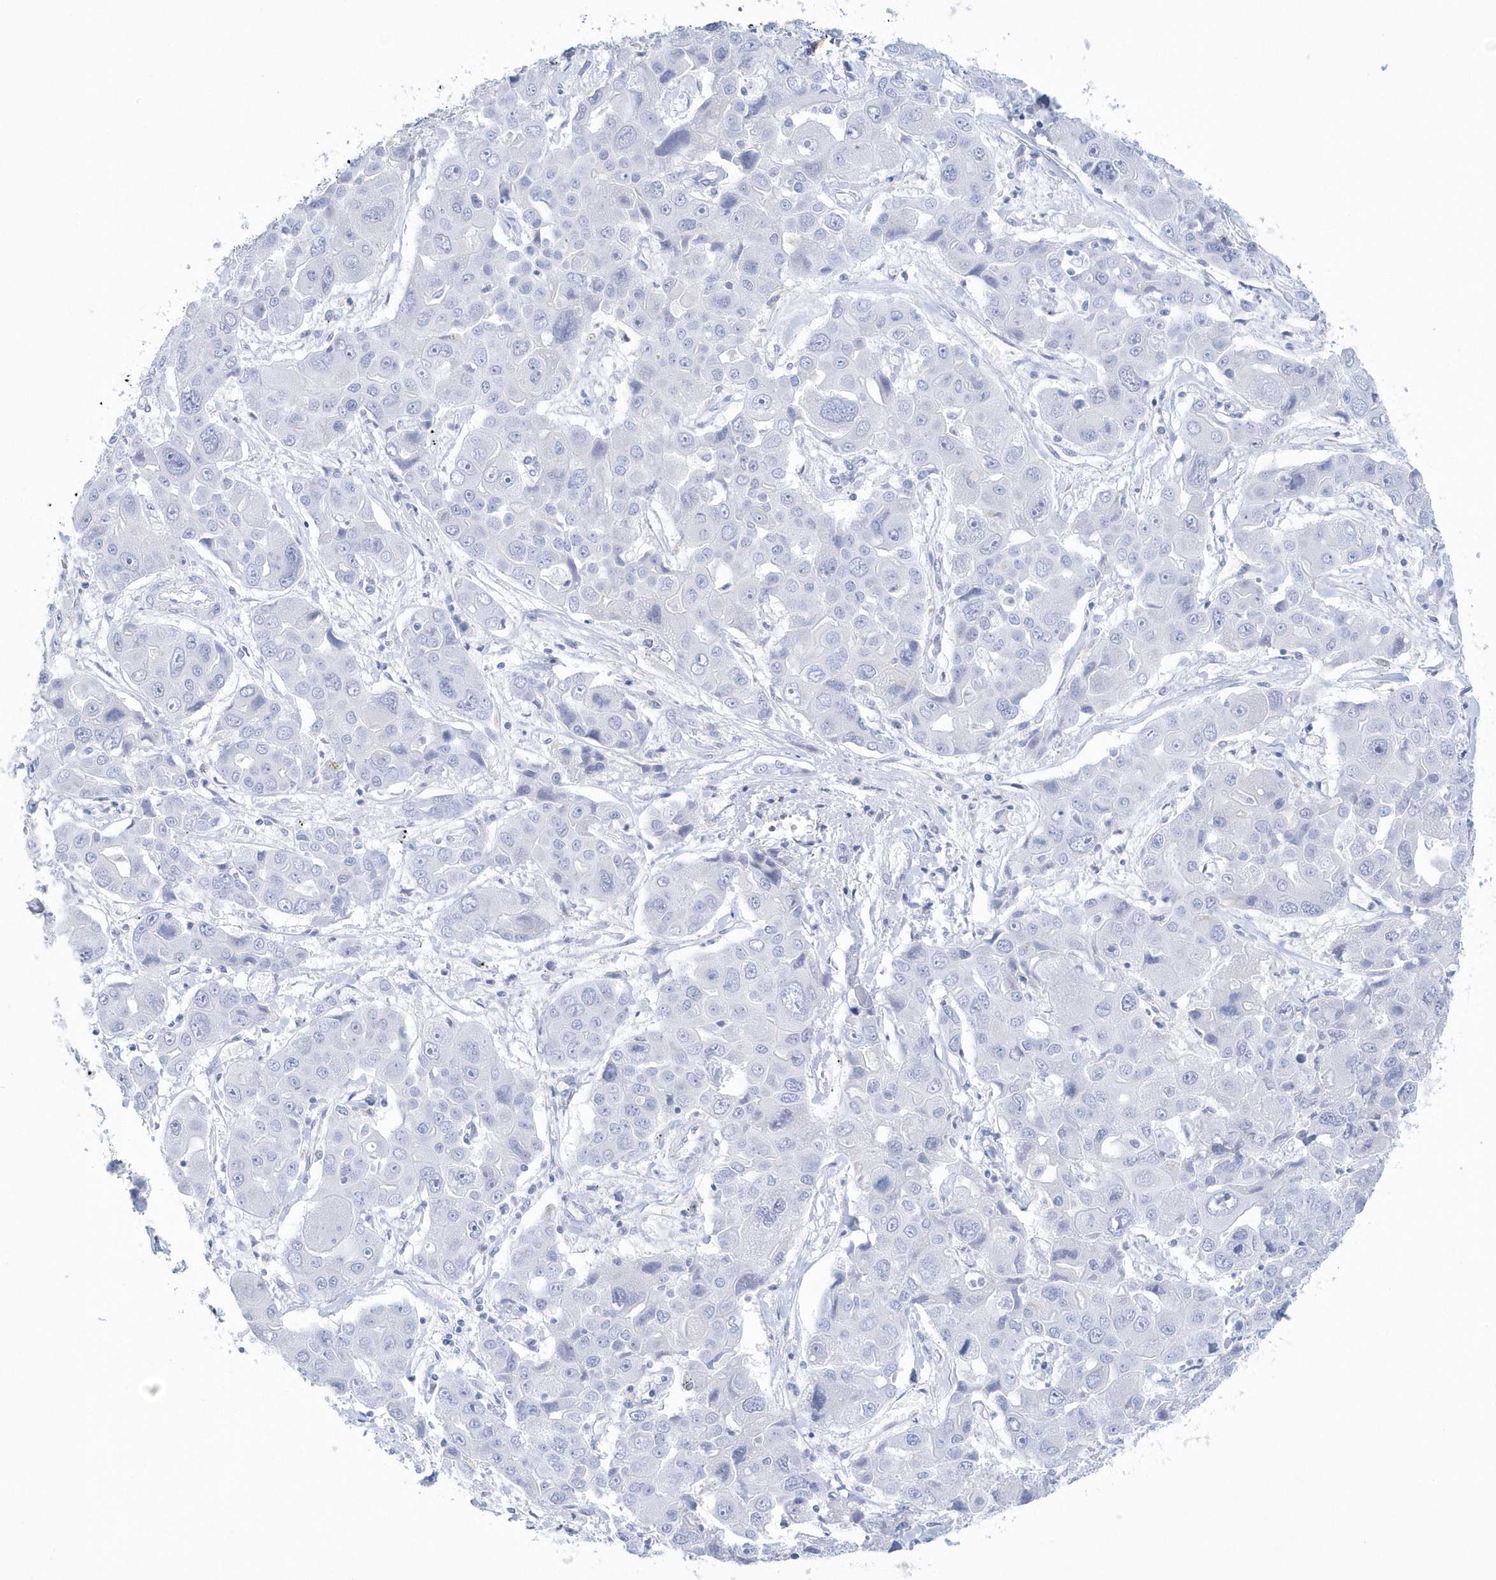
{"staining": {"intensity": "negative", "quantity": "none", "location": "none"}, "tissue": "liver cancer", "cell_type": "Tumor cells", "image_type": "cancer", "snomed": [{"axis": "morphology", "description": "Cholangiocarcinoma"}, {"axis": "topography", "description": "Liver"}], "caption": "Tumor cells are negative for brown protein staining in liver cancer. (DAB (3,3'-diaminobenzidine) immunohistochemistry with hematoxylin counter stain).", "gene": "PTPRO", "patient": {"sex": "male", "age": 67}}